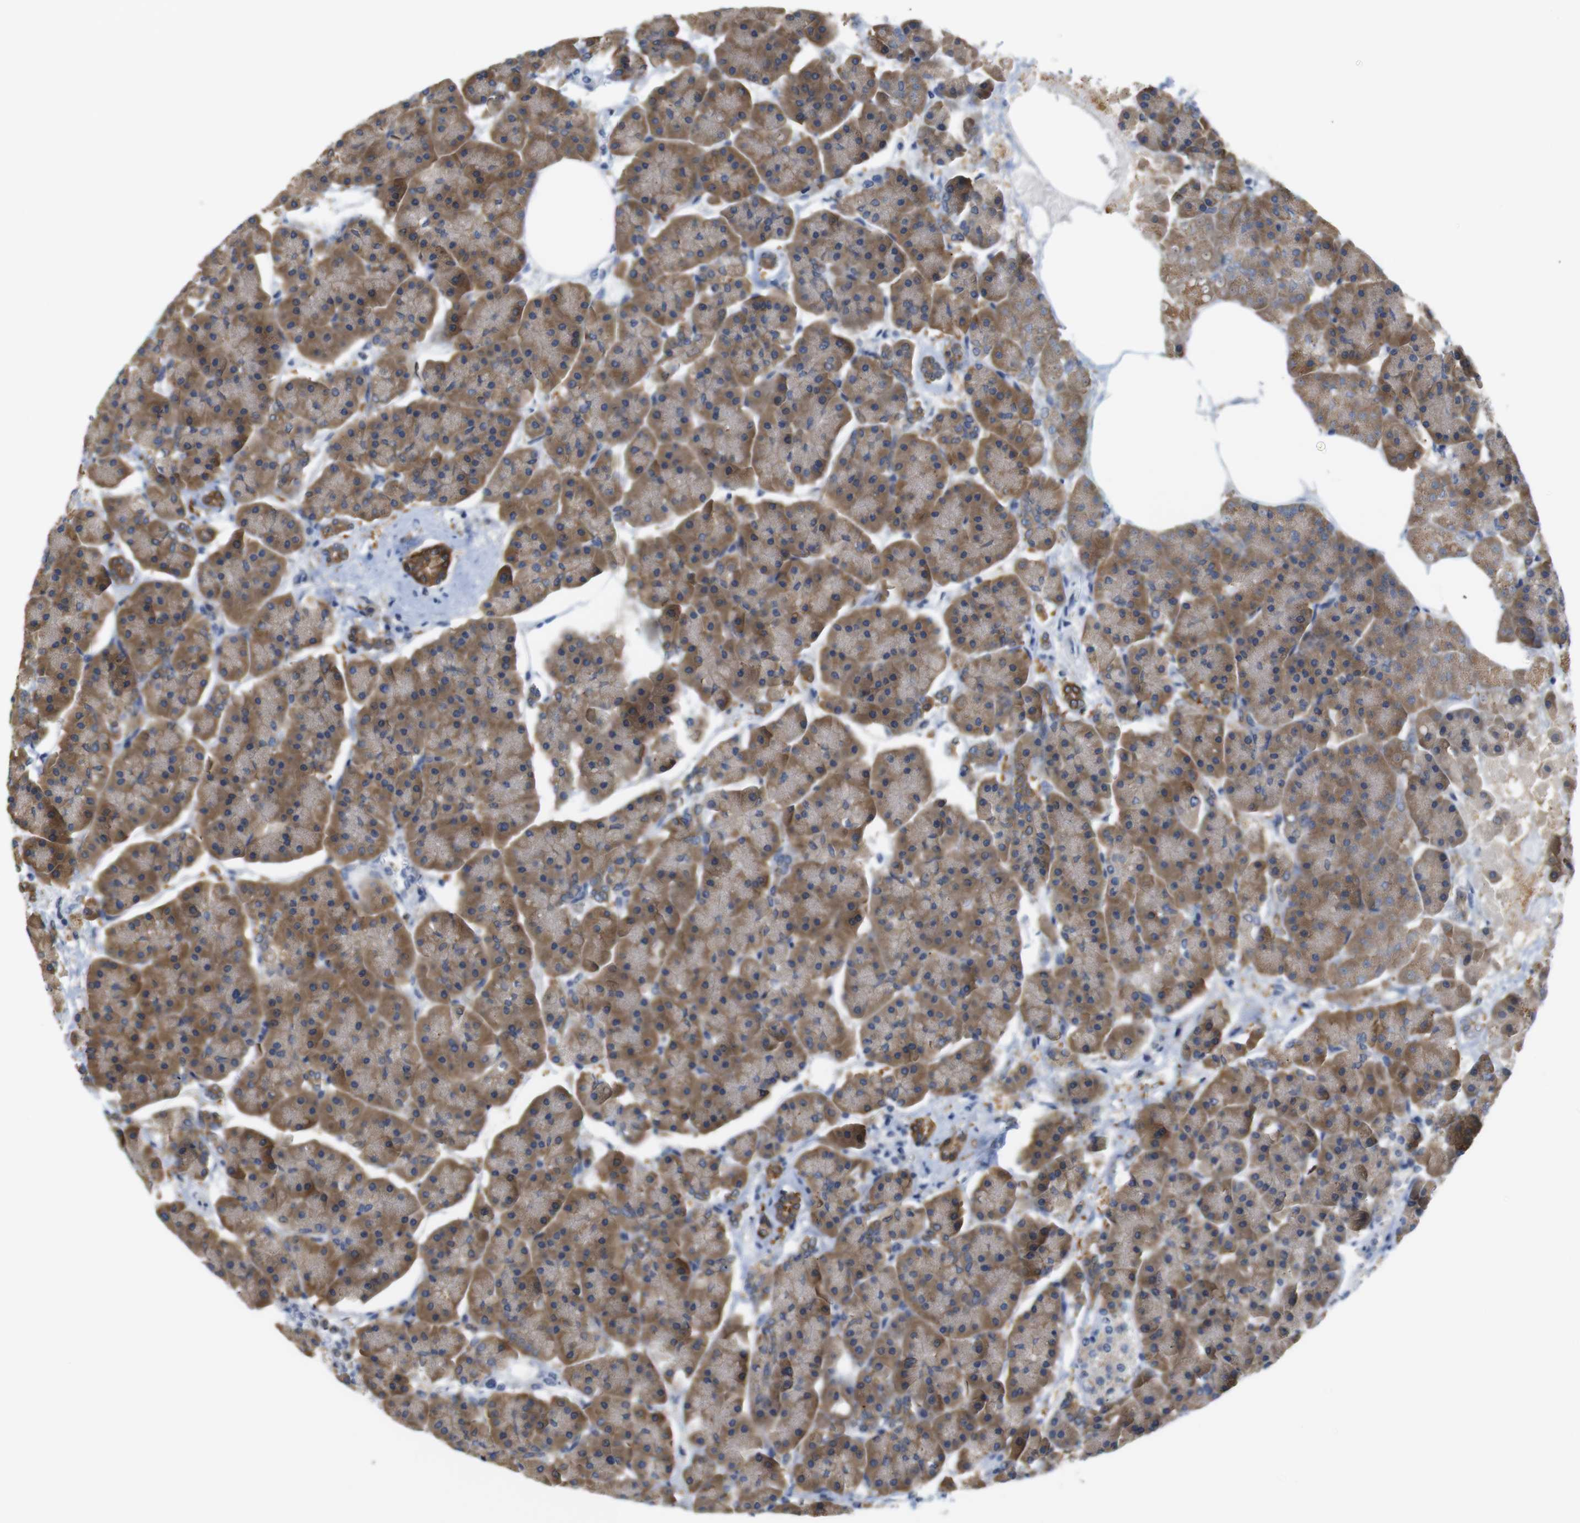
{"staining": {"intensity": "moderate", "quantity": ">75%", "location": "cytoplasmic/membranous"}, "tissue": "pancreas", "cell_type": "Exocrine glandular cells", "image_type": "normal", "snomed": [{"axis": "morphology", "description": "Normal tissue, NOS"}, {"axis": "topography", "description": "Pancreas"}], "caption": "Protein staining exhibits moderate cytoplasmic/membranous expression in approximately >75% of exocrine glandular cells in benign pancreas. The protein of interest is stained brown, and the nuclei are stained in blue (DAB IHC with brightfield microscopy, high magnification).", "gene": "NEBL", "patient": {"sex": "female", "age": 70}}